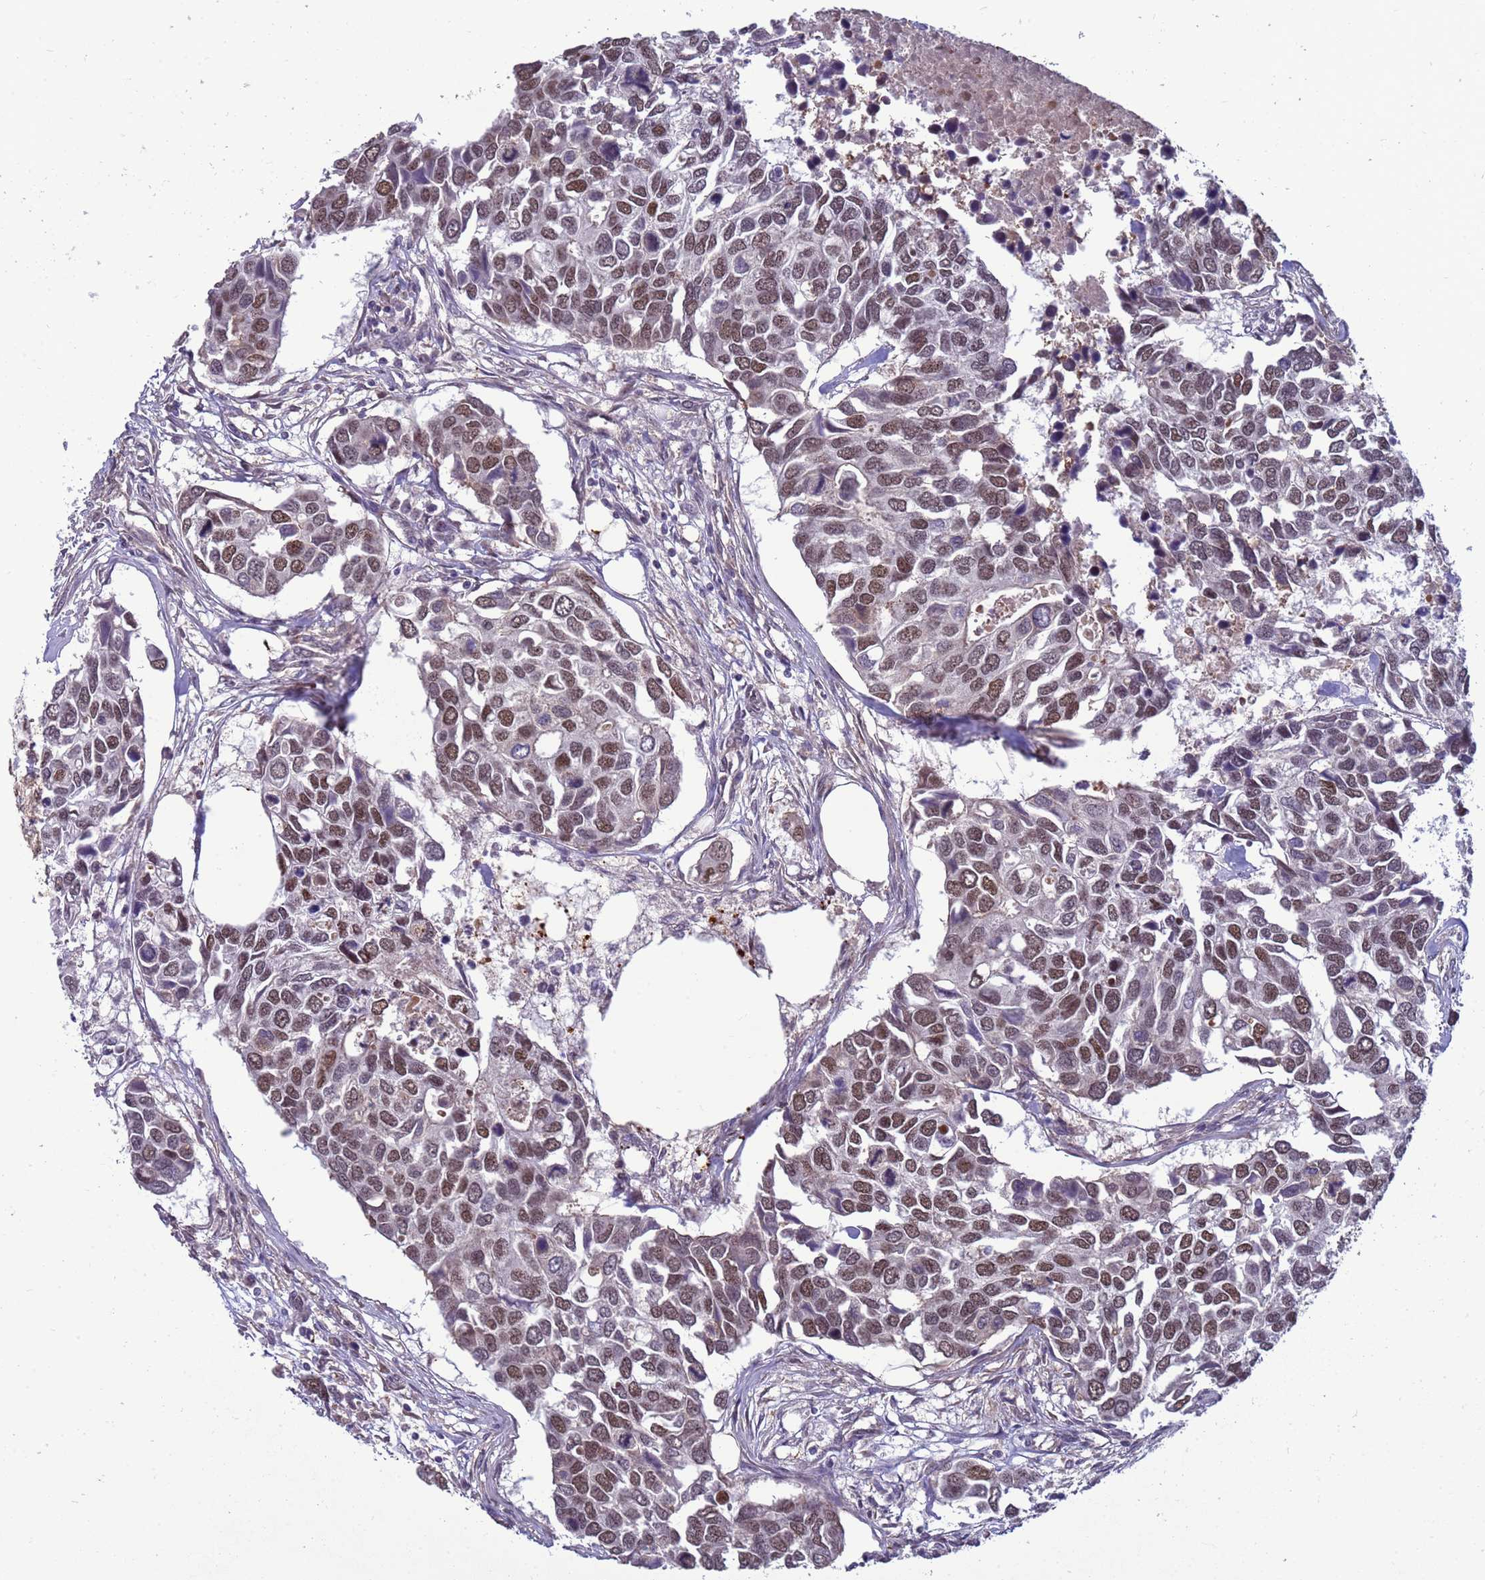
{"staining": {"intensity": "moderate", "quantity": ">75%", "location": "nuclear"}, "tissue": "breast cancer", "cell_type": "Tumor cells", "image_type": "cancer", "snomed": [{"axis": "morphology", "description": "Duct carcinoma"}, {"axis": "topography", "description": "Breast"}], "caption": "Immunohistochemistry of infiltrating ductal carcinoma (breast) reveals medium levels of moderate nuclear expression in about >75% of tumor cells. The staining is performed using DAB (3,3'-diaminobenzidine) brown chromogen to label protein expression. The nuclei are counter-stained blue using hematoxylin.", "gene": "NSL1", "patient": {"sex": "female", "age": 83}}